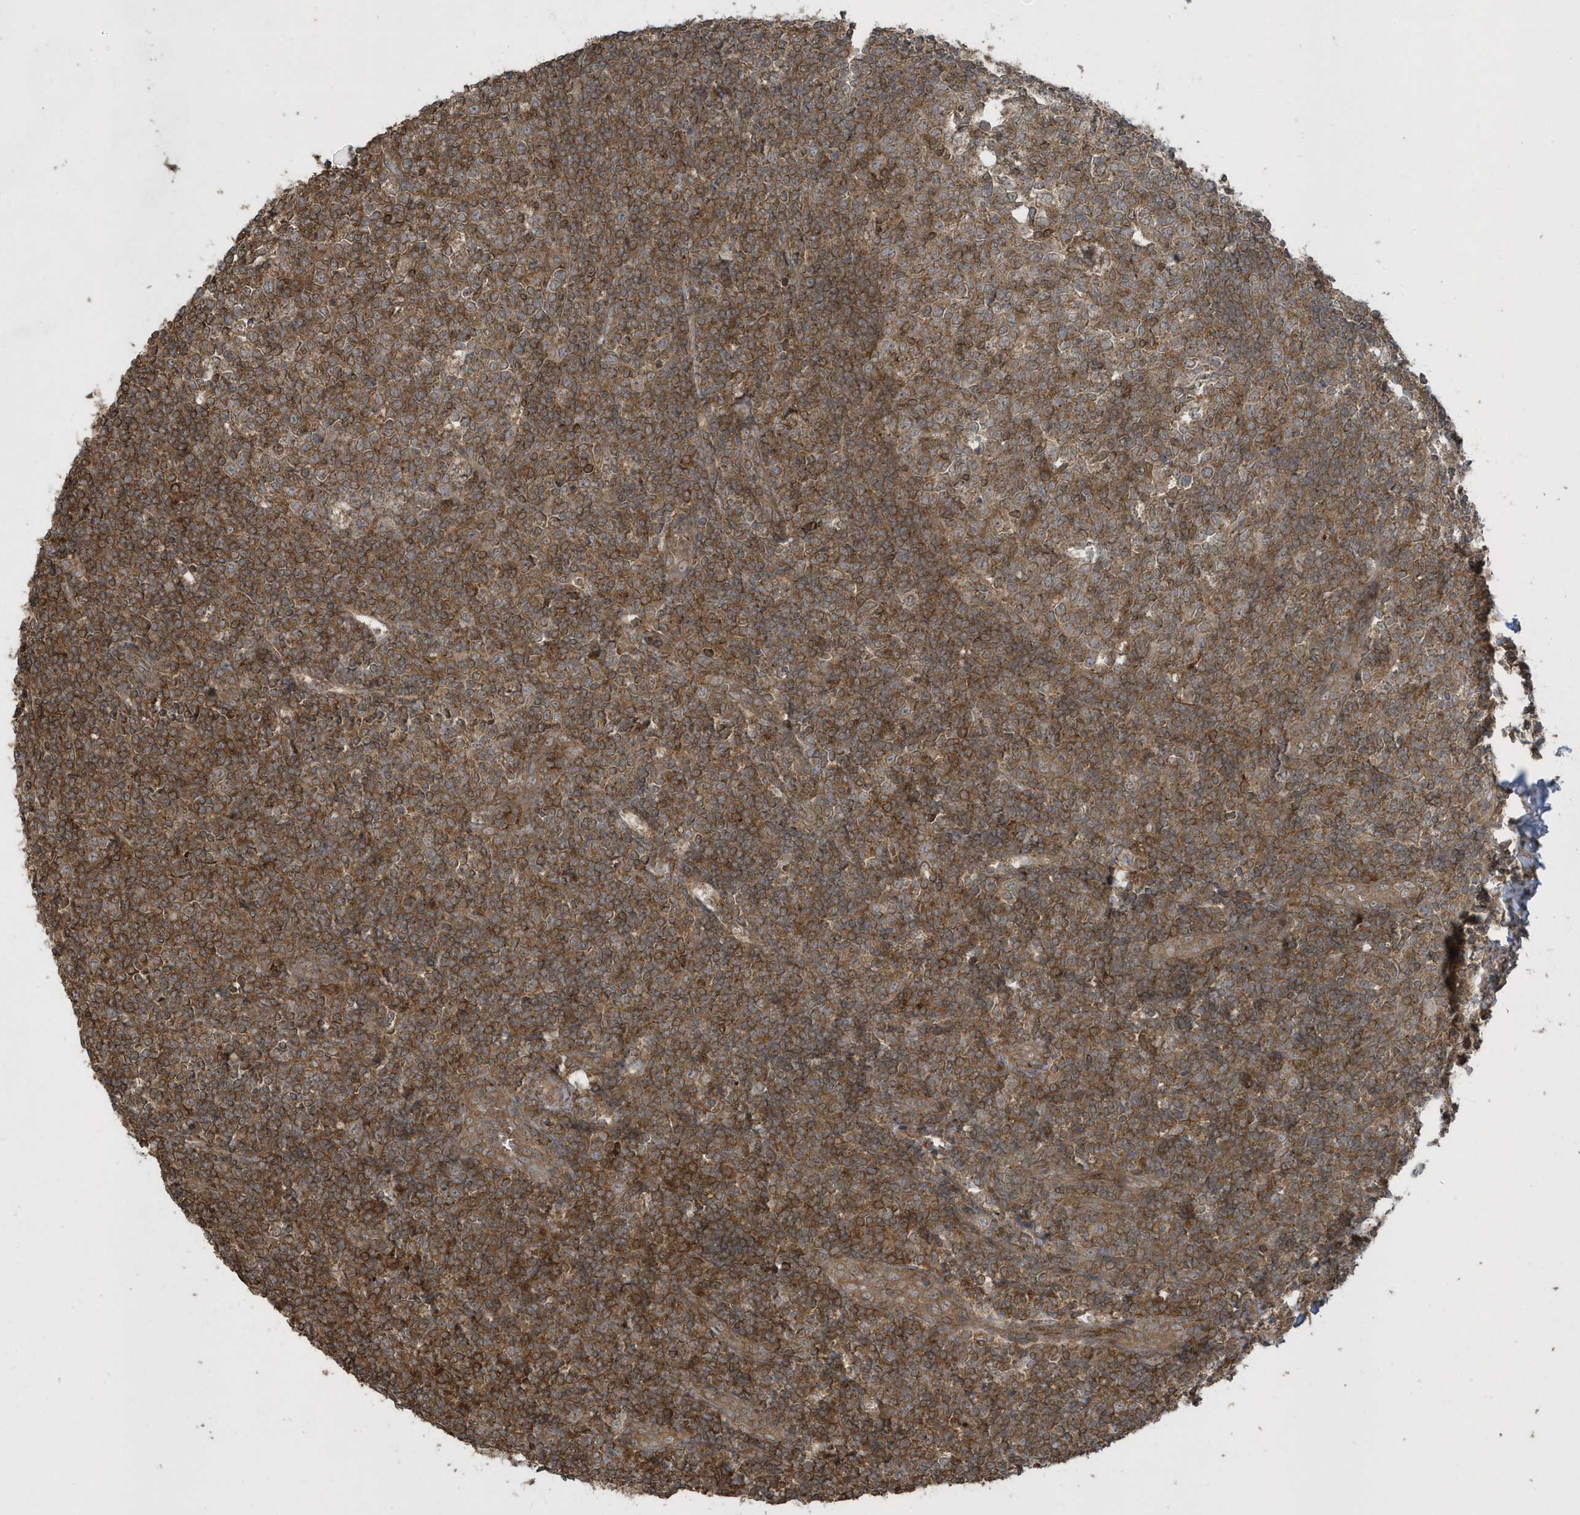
{"staining": {"intensity": "moderate", "quantity": ">75%", "location": "cytoplasmic/membranous"}, "tissue": "tonsil", "cell_type": "Germinal center cells", "image_type": "normal", "snomed": [{"axis": "morphology", "description": "Normal tissue, NOS"}, {"axis": "topography", "description": "Tonsil"}], "caption": "A photomicrograph of tonsil stained for a protein exhibits moderate cytoplasmic/membranous brown staining in germinal center cells.", "gene": "STAMBP", "patient": {"sex": "female", "age": 19}}